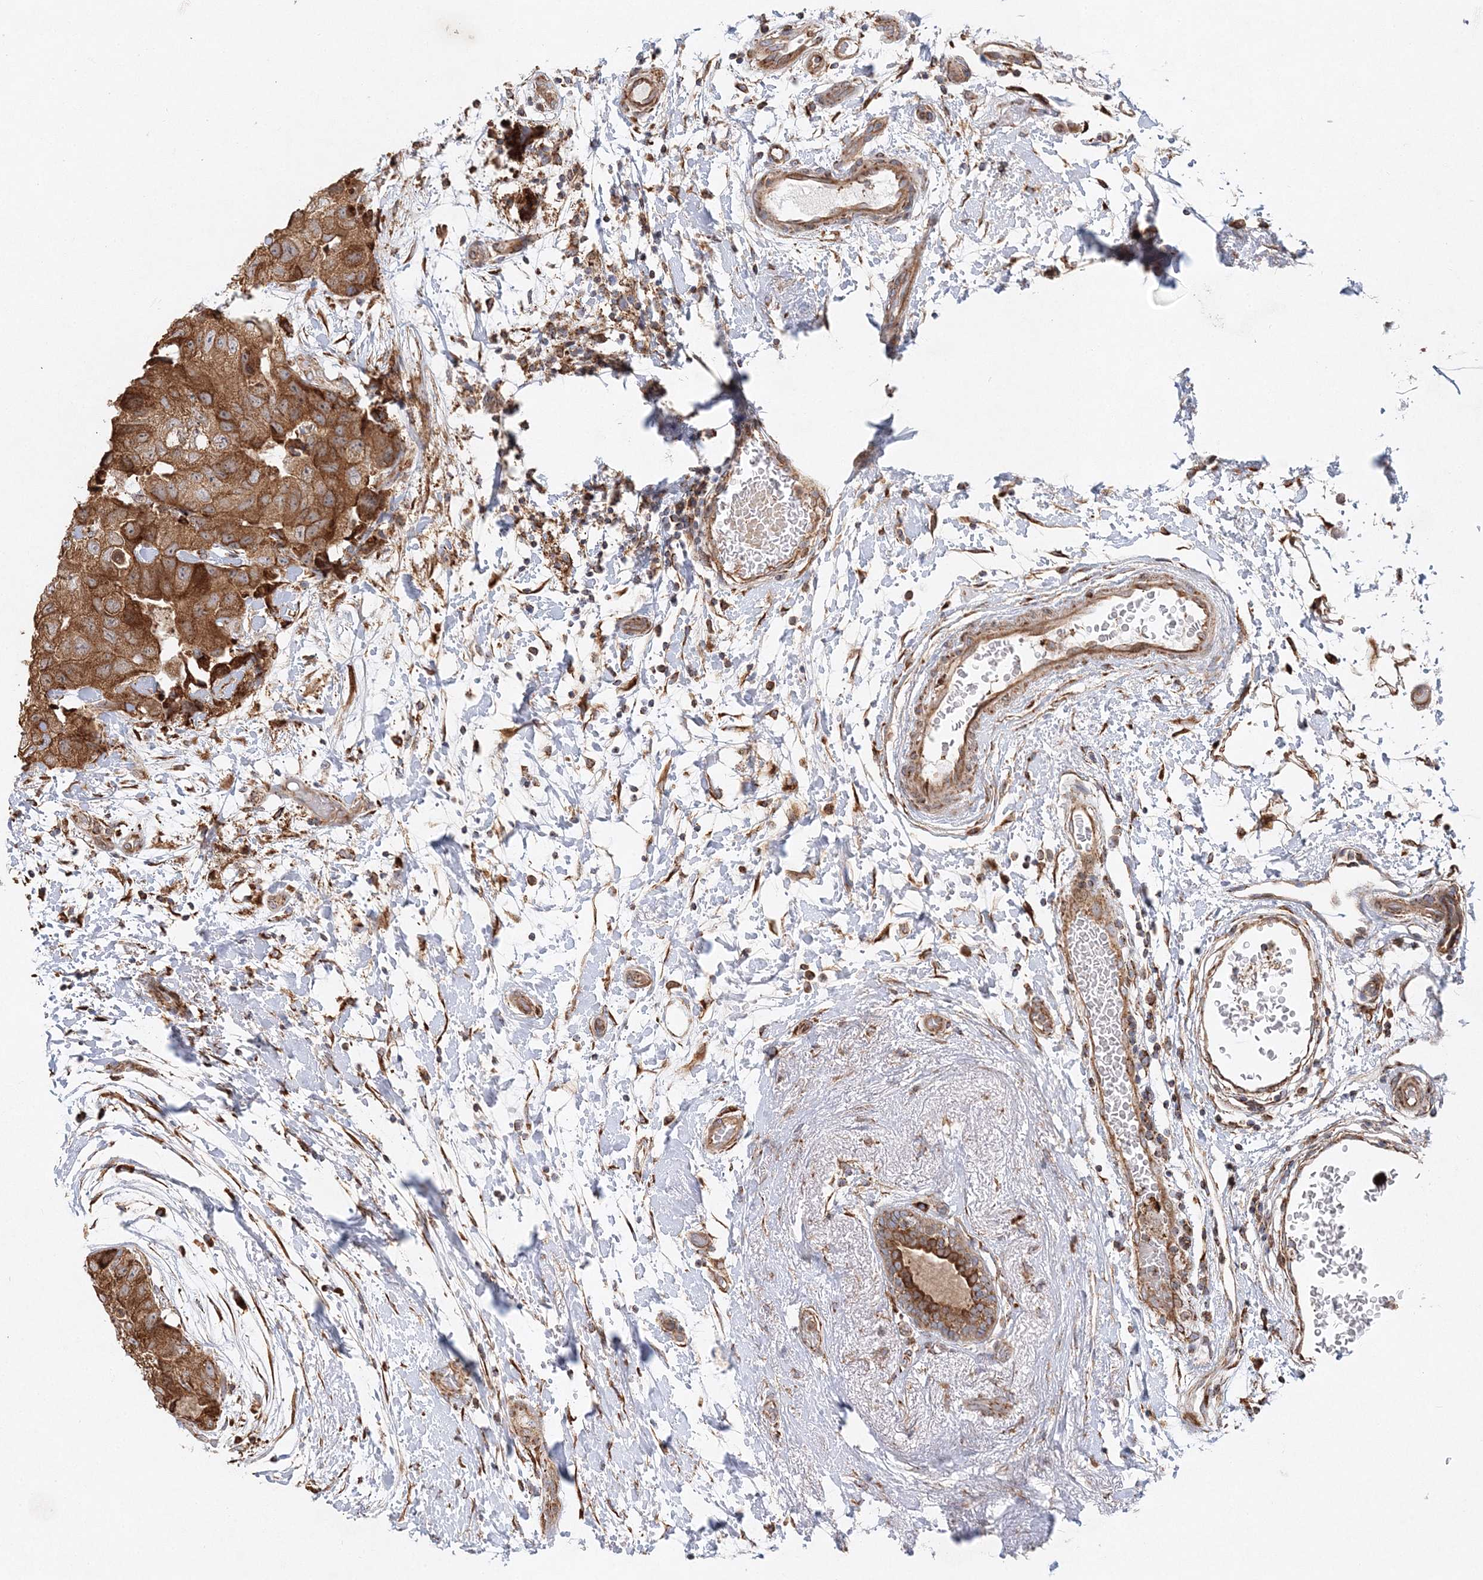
{"staining": {"intensity": "moderate", "quantity": ">75%", "location": "cytoplasmic/membranous"}, "tissue": "breast cancer", "cell_type": "Tumor cells", "image_type": "cancer", "snomed": [{"axis": "morphology", "description": "Duct carcinoma"}, {"axis": "topography", "description": "Breast"}], "caption": "Breast infiltrating ductal carcinoma stained with DAB immunohistochemistry (IHC) exhibits medium levels of moderate cytoplasmic/membranous staining in approximately >75% of tumor cells.", "gene": "ZFYVE16", "patient": {"sex": "female", "age": 62}}